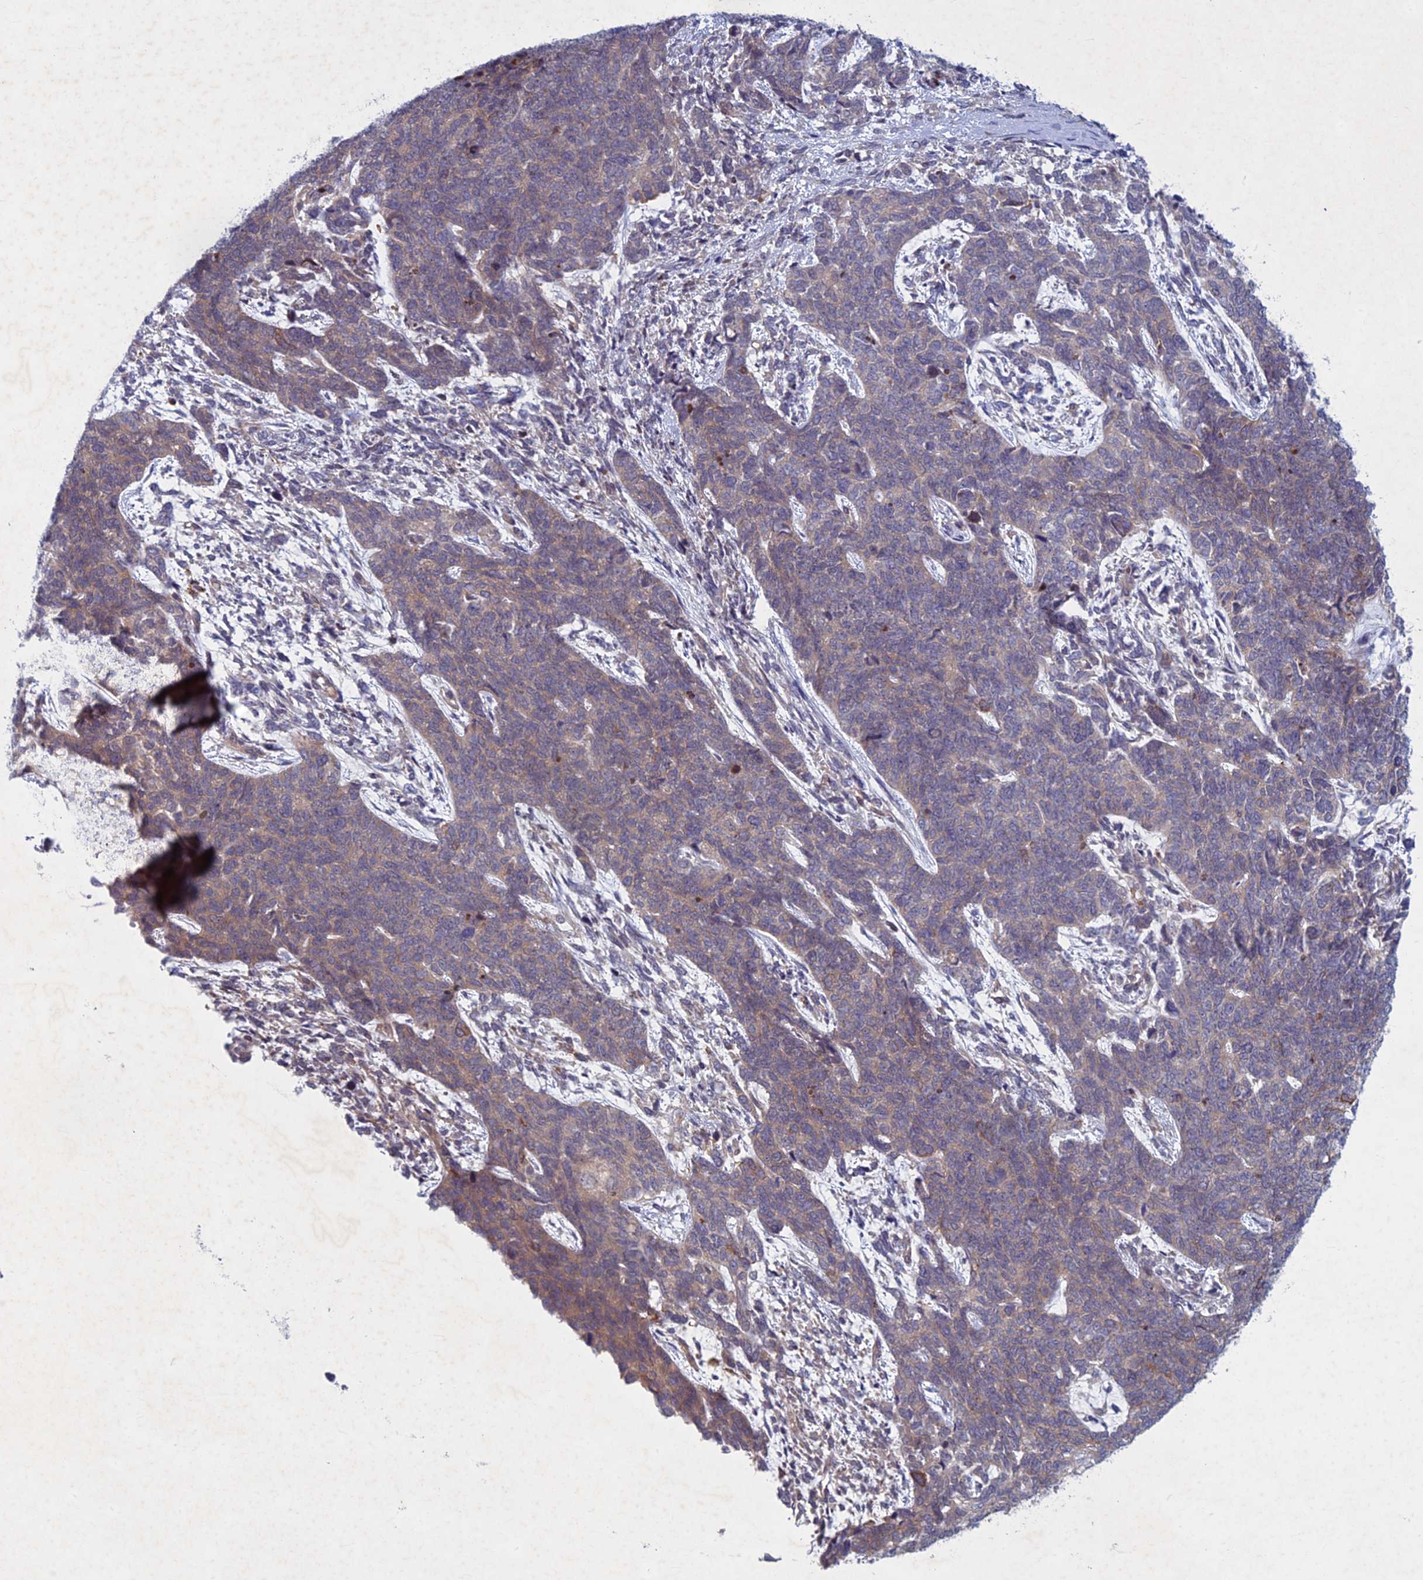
{"staining": {"intensity": "weak", "quantity": "<25%", "location": "cytoplasmic/membranous"}, "tissue": "cervical cancer", "cell_type": "Tumor cells", "image_type": "cancer", "snomed": [{"axis": "morphology", "description": "Squamous cell carcinoma, NOS"}, {"axis": "topography", "description": "Cervix"}], "caption": "High magnification brightfield microscopy of cervical cancer stained with DAB (brown) and counterstained with hematoxylin (blue): tumor cells show no significant staining. The staining is performed using DAB (3,3'-diaminobenzidine) brown chromogen with nuclei counter-stained in using hematoxylin.", "gene": "PTHLH", "patient": {"sex": "female", "age": 63}}